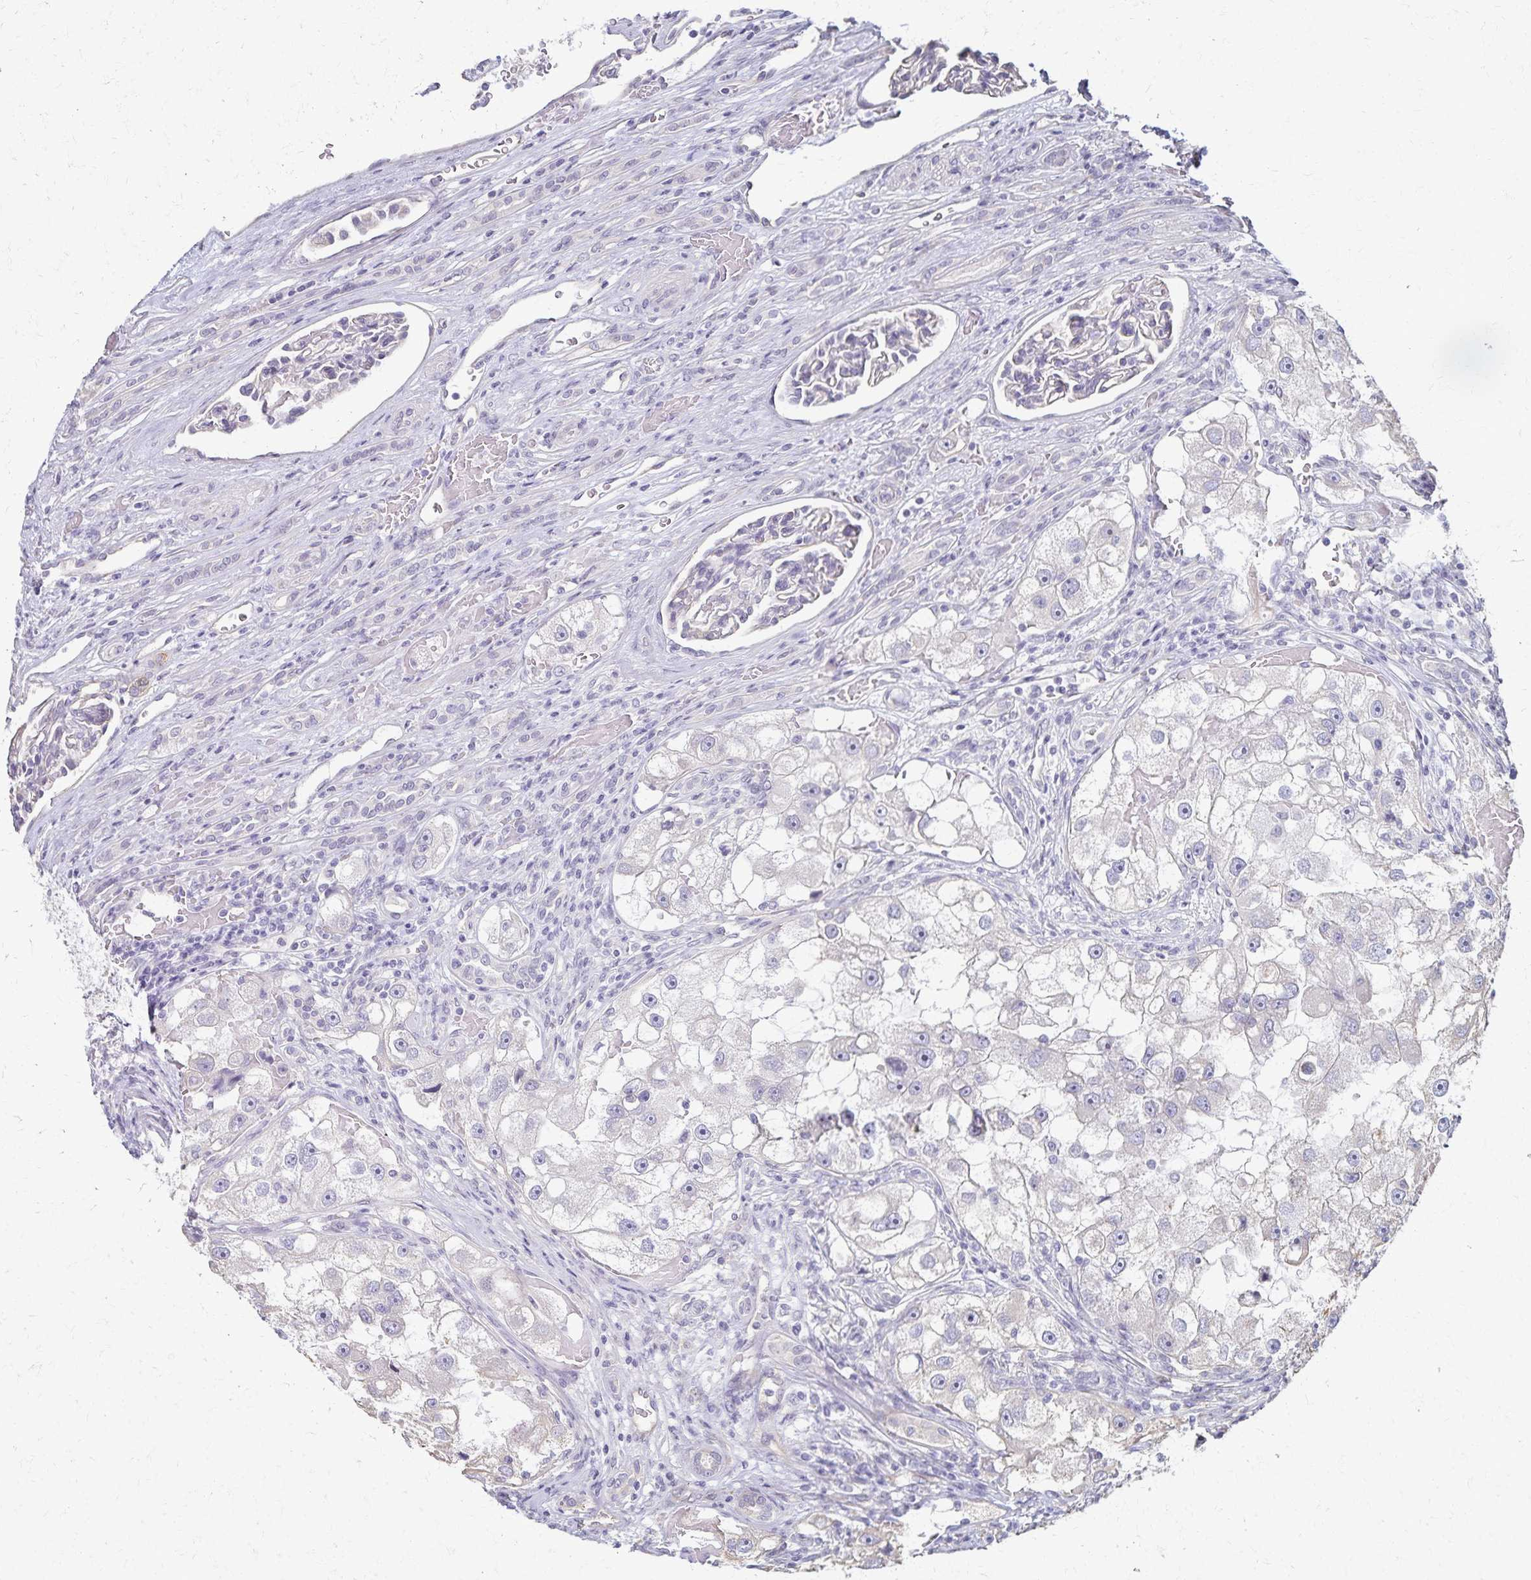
{"staining": {"intensity": "negative", "quantity": "none", "location": "none"}, "tissue": "renal cancer", "cell_type": "Tumor cells", "image_type": "cancer", "snomed": [{"axis": "morphology", "description": "Adenocarcinoma, NOS"}, {"axis": "topography", "description": "Kidney"}], "caption": "Immunohistochemical staining of human renal adenocarcinoma displays no significant staining in tumor cells. (DAB immunohistochemistry (IHC) visualized using brightfield microscopy, high magnification).", "gene": "KISS1", "patient": {"sex": "male", "age": 63}}